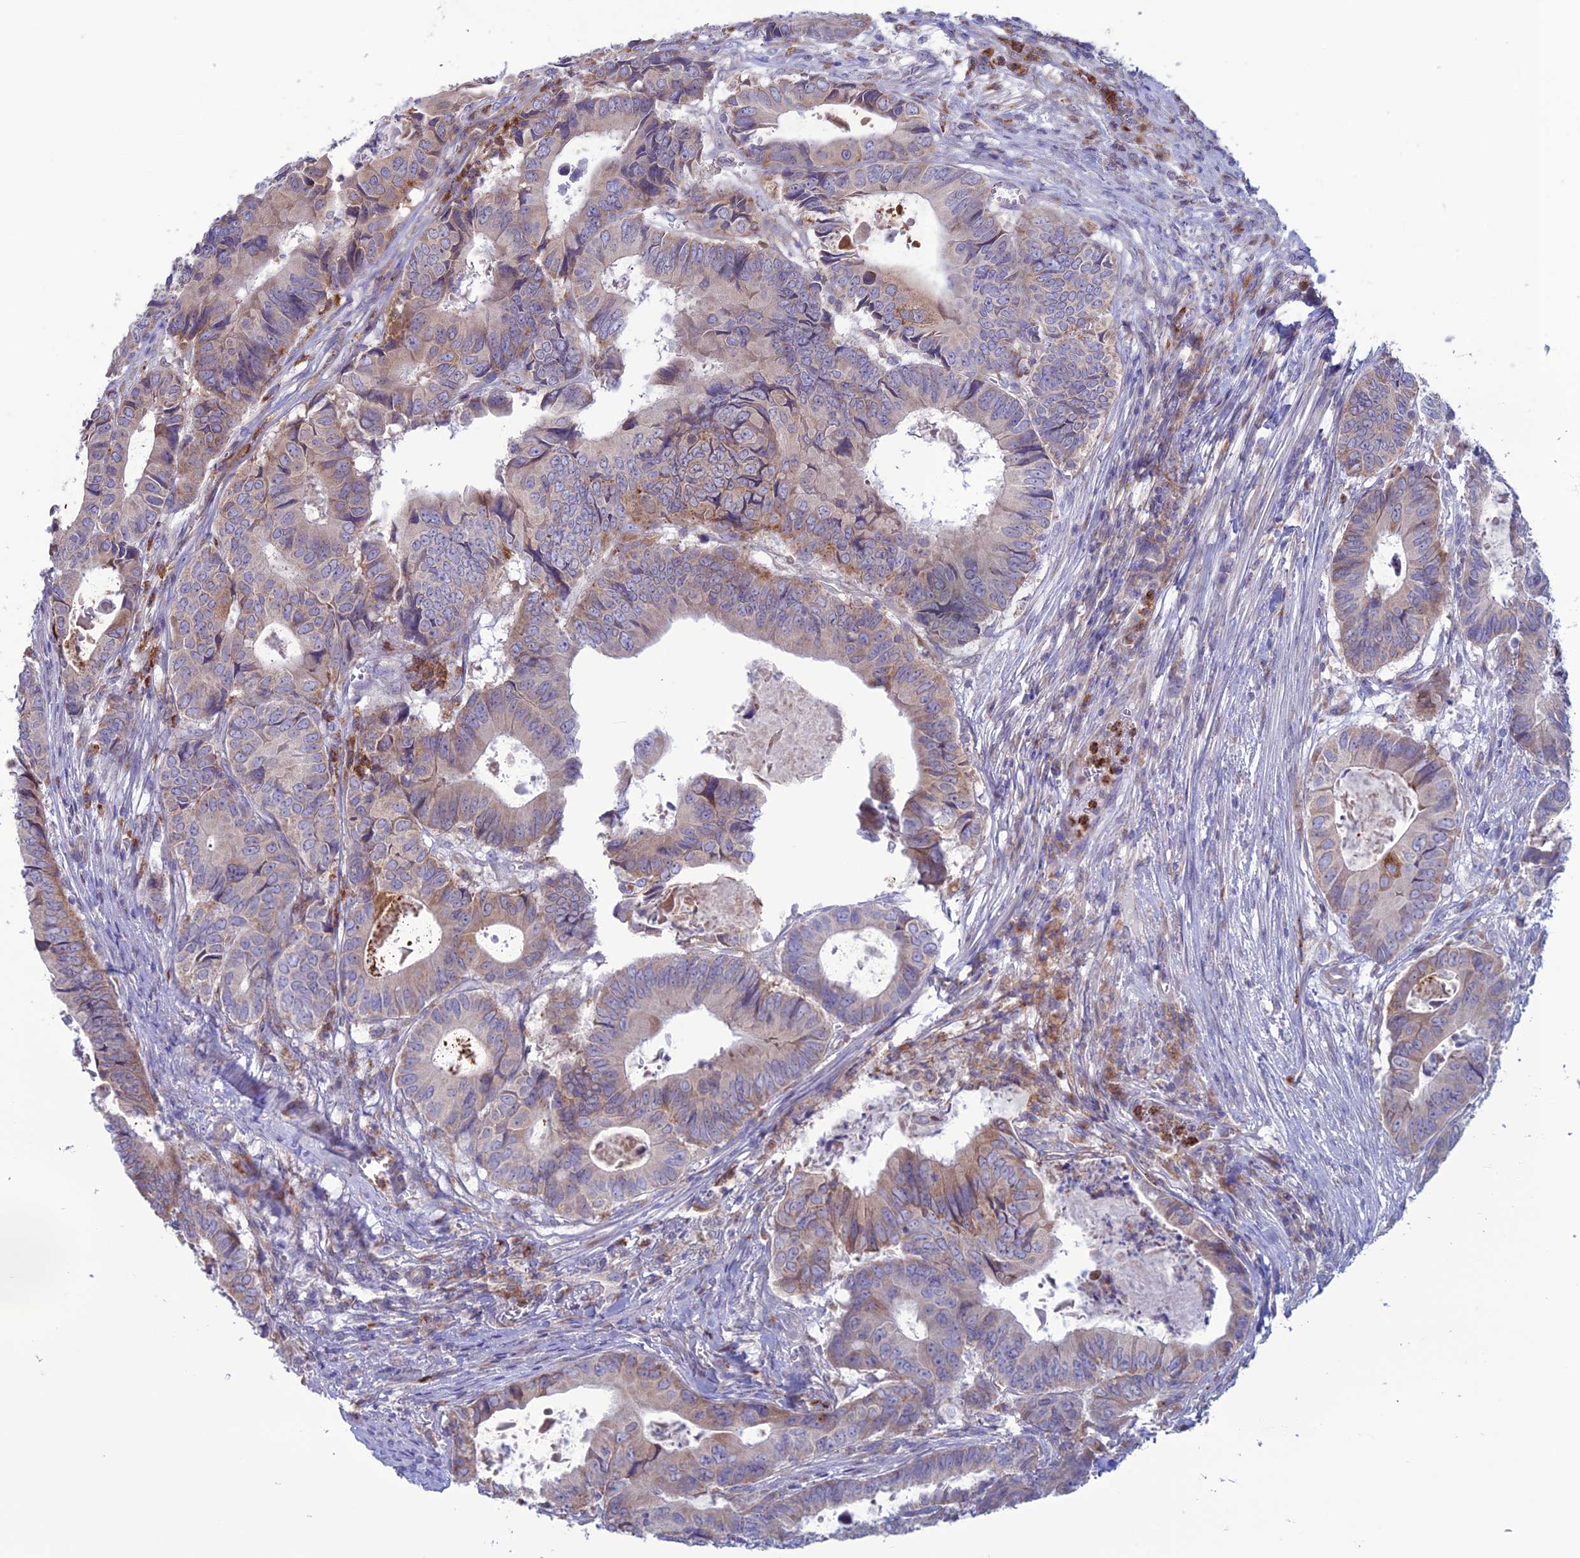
{"staining": {"intensity": "moderate", "quantity": "25%-75%", "location": "cytoplasmic/membranous"}, "tissue": "colorectal cancer", "cell_type": "Tumor cells", "image_type": "cancer", "snomed": [{"axis": "morphology", "description": "Adenocarcinoma, NOS"}, {"axis": "topography", "description": "Colon"}], "caption": "Protein staining displays moderate cytoplasmic/membranous expression in about 25%-75% of tumor cells in colorectal cancer (adenocarcinoma).", "gene": "CLCN7", "patient": {"sex": "male", "age": 85}}